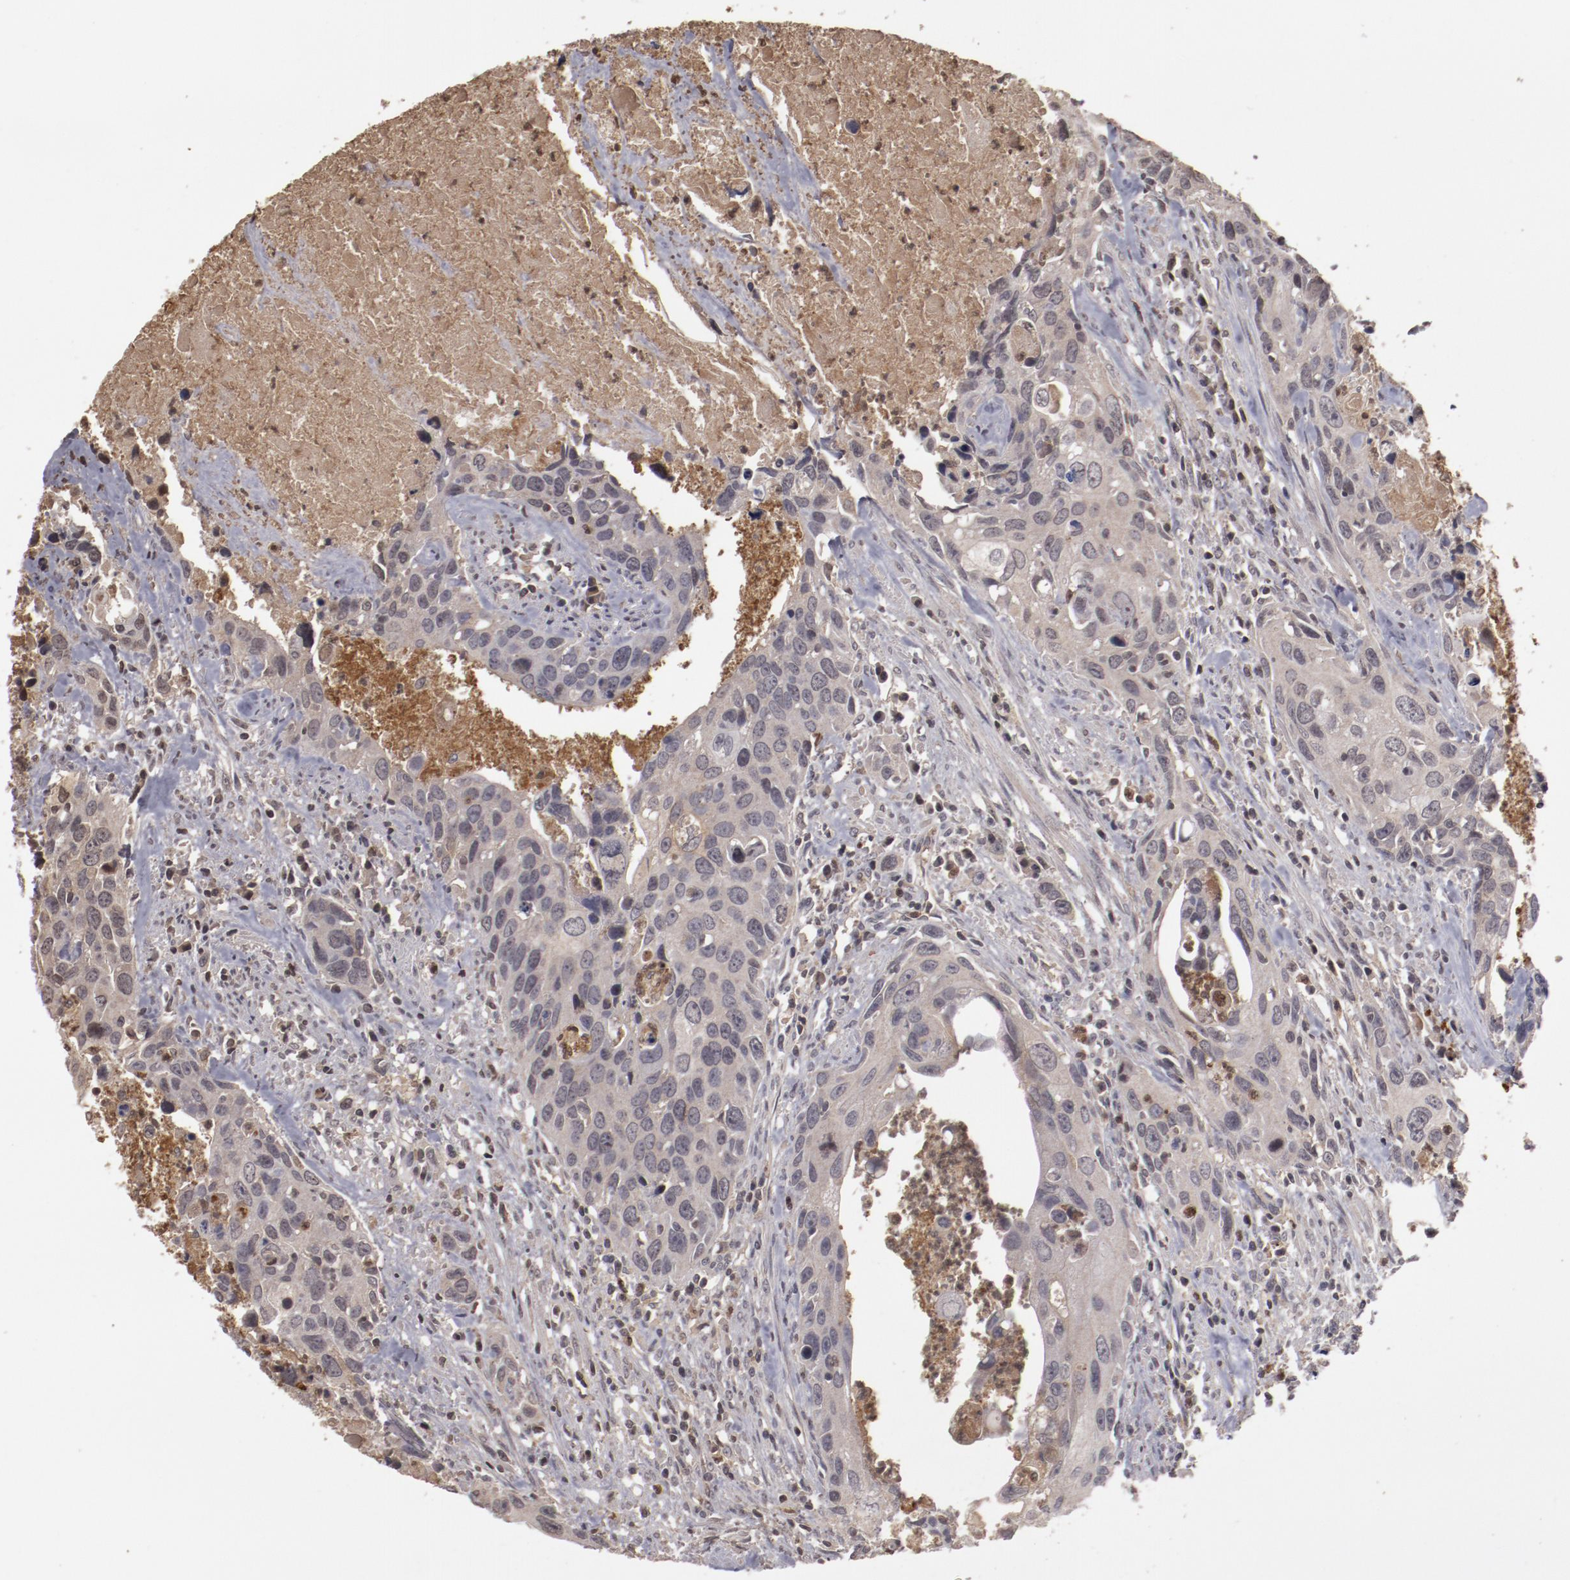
{"staining": {"intensity": "weak", "quantity": "<25%", "location": "cytoplasmic/membranous"}, "tissue": "urothelial cancer", "cell_type": "Tumor cells", "image_type": "cancer", "snomed": [{"axis": "morphology", "description": "Urothelial carcinoma, High grade"}, {"axis": "topography", "description": "Urinary bladder"}], "caption": "A high-resolution image shows immunohistochemistry (IHC) staining of urothelial cancer, which reveals no significant positivity in tumor cells.", "gene": "CP", "patient": {"sex": "male", "age": 71}}